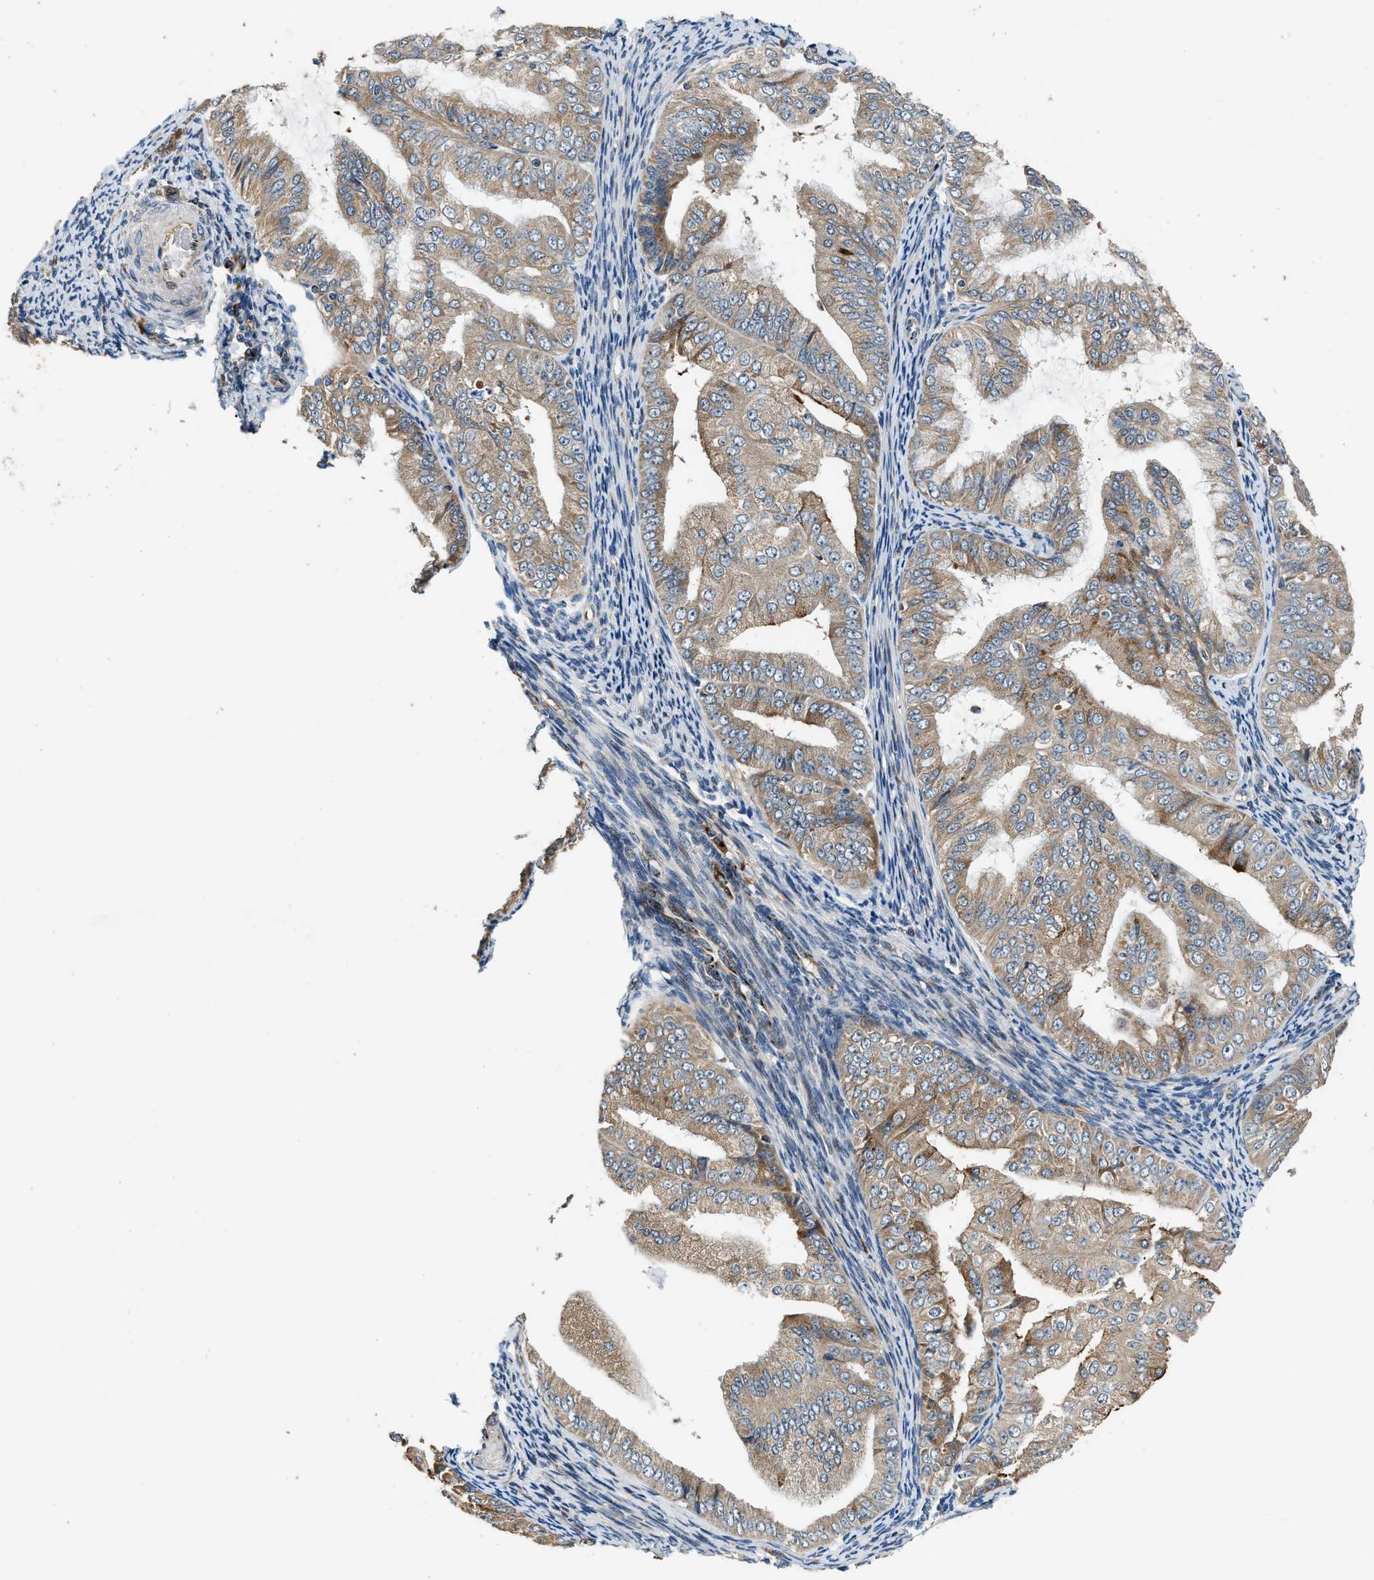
{"staining": {"intensity": "moderate", "quantity": ">75%", "location": "cytoplasmic/membranous"}, "tissue": "endometrial cancer", "cell_type": "Tumor cells", "image_type": "cancer", "snomed": [{"axis": "morphology", "description": "Adenocarcinoma, NOS"}, {"axis": "topography", "description": "Endometrium"}], "caption": "There is medium levels of moderate cytoplasmic/membranous positivity in tumor cells of endometrial cancer (adenocarcinoma), as demonstrated by immunohistochemical staining (brown color).", "gene": "FUT8", "patient": {"sex": "female", "age": 63}}